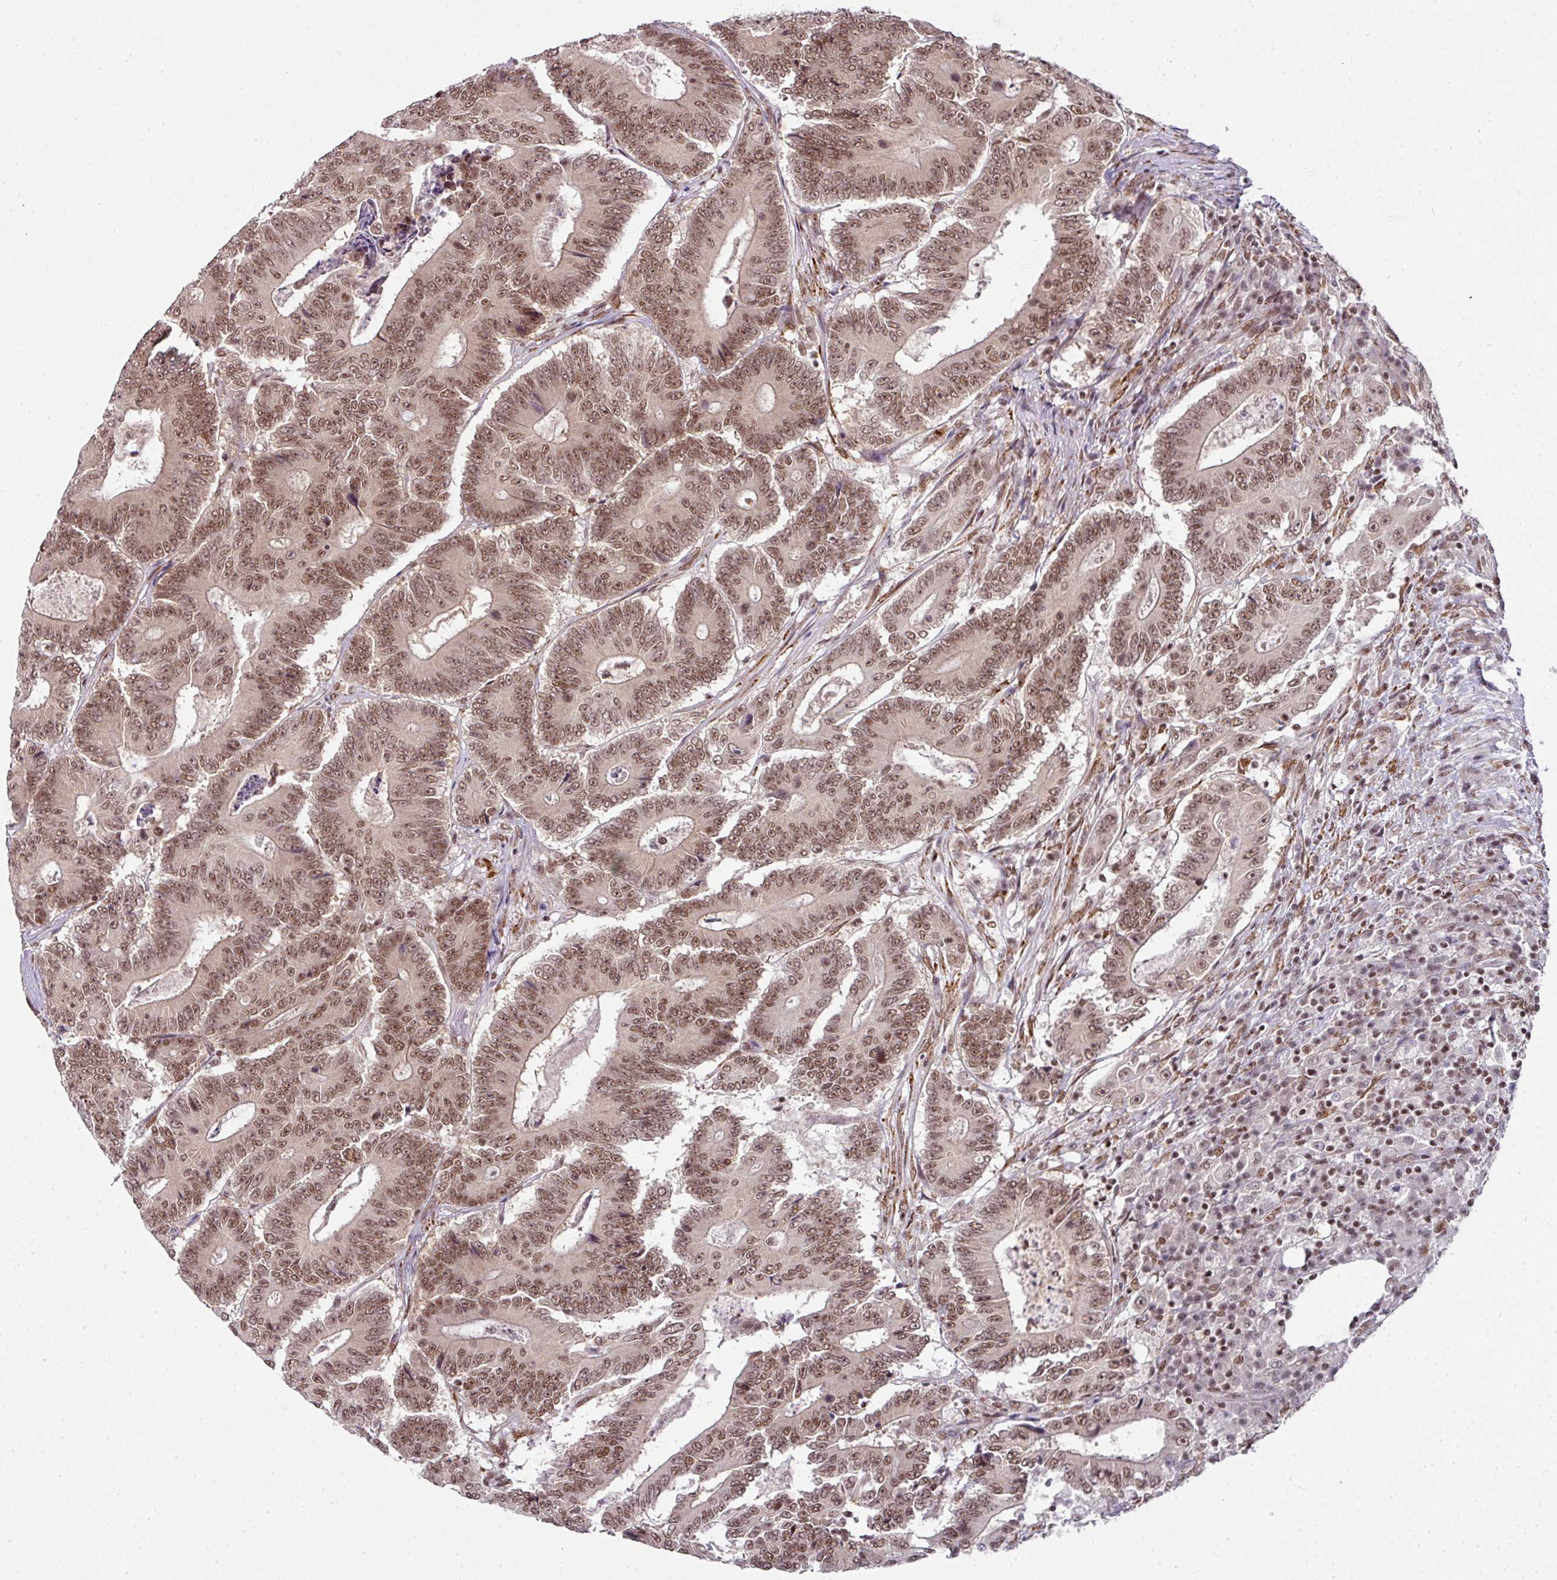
{"staining": {"intensity": "moderate", "quantity": ">75%", "location": "nuclear"}, "tissue": "colorectal cancer", "cell_type": "Tumor cells", "image_type": "cancer", "snomed": [{"axis": "morphology", "description": "Adenocarcinoma, NOS"}, {"axis": "topography", "description": "Colon"}], "caption": "Moderate nuclear expression is seen in about >75% of tumor cells in adenocarcinoma (colorectal).", "gene": "NFYA", "patient": {"sex": "male", "age": 83}}